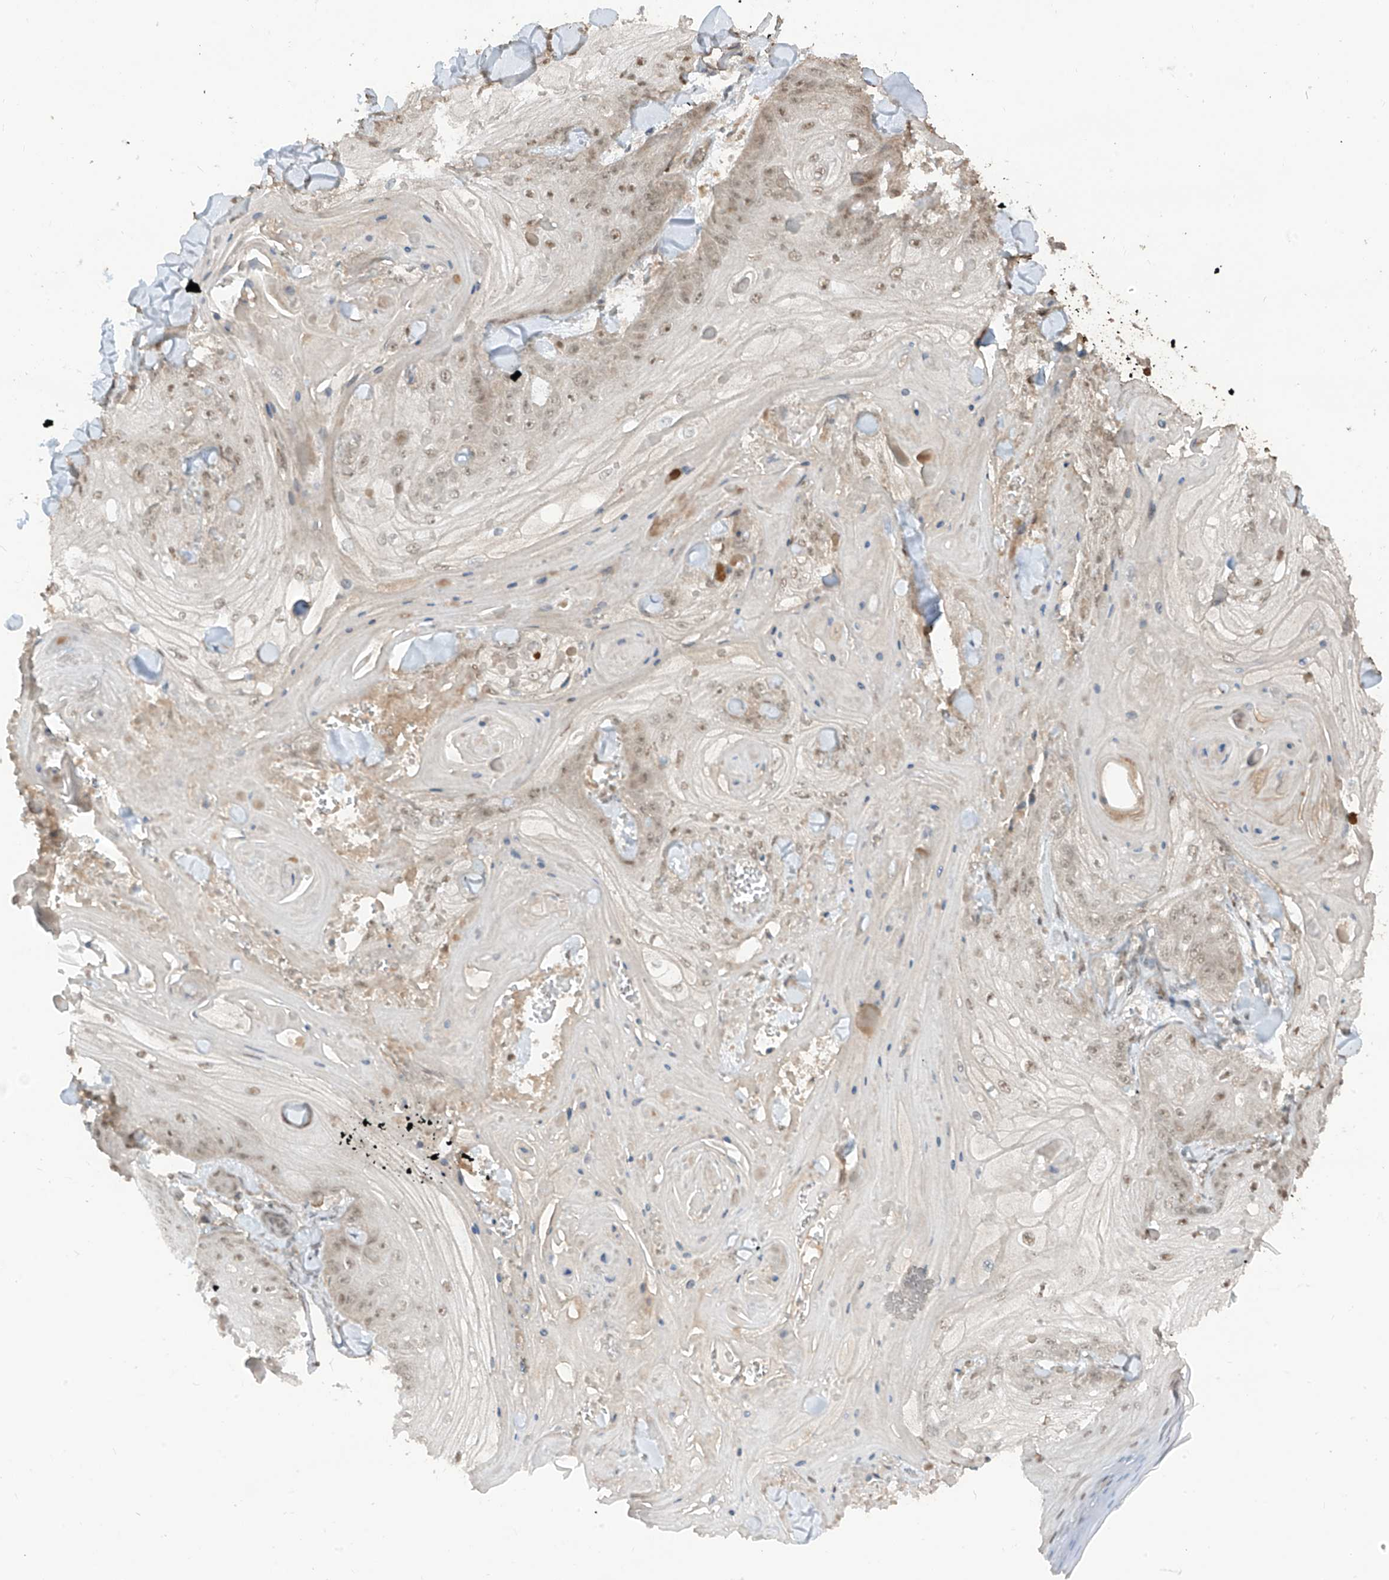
{"staining": {"intensity": "weak", "quantity": "25%-75%", "location": "nuclear"}, "tissue": "skin cancer", "cell_type": "Tumor cells", "image_type": "cancer", "snomed": [{"axis": "morphology", "description": "Squamous cell carcinoma, NOS"}, {"axis": "topography", "description": "Skin"}], "caption": "Human skin cancer (squamous cell carcinoma) stained for a protein (brown) reveals weak nuclear positive positivity in approximately 25%-75% of tumor cells.", "gene": "COLGALT2", "patient": {"sex": "male", "age": 74}}